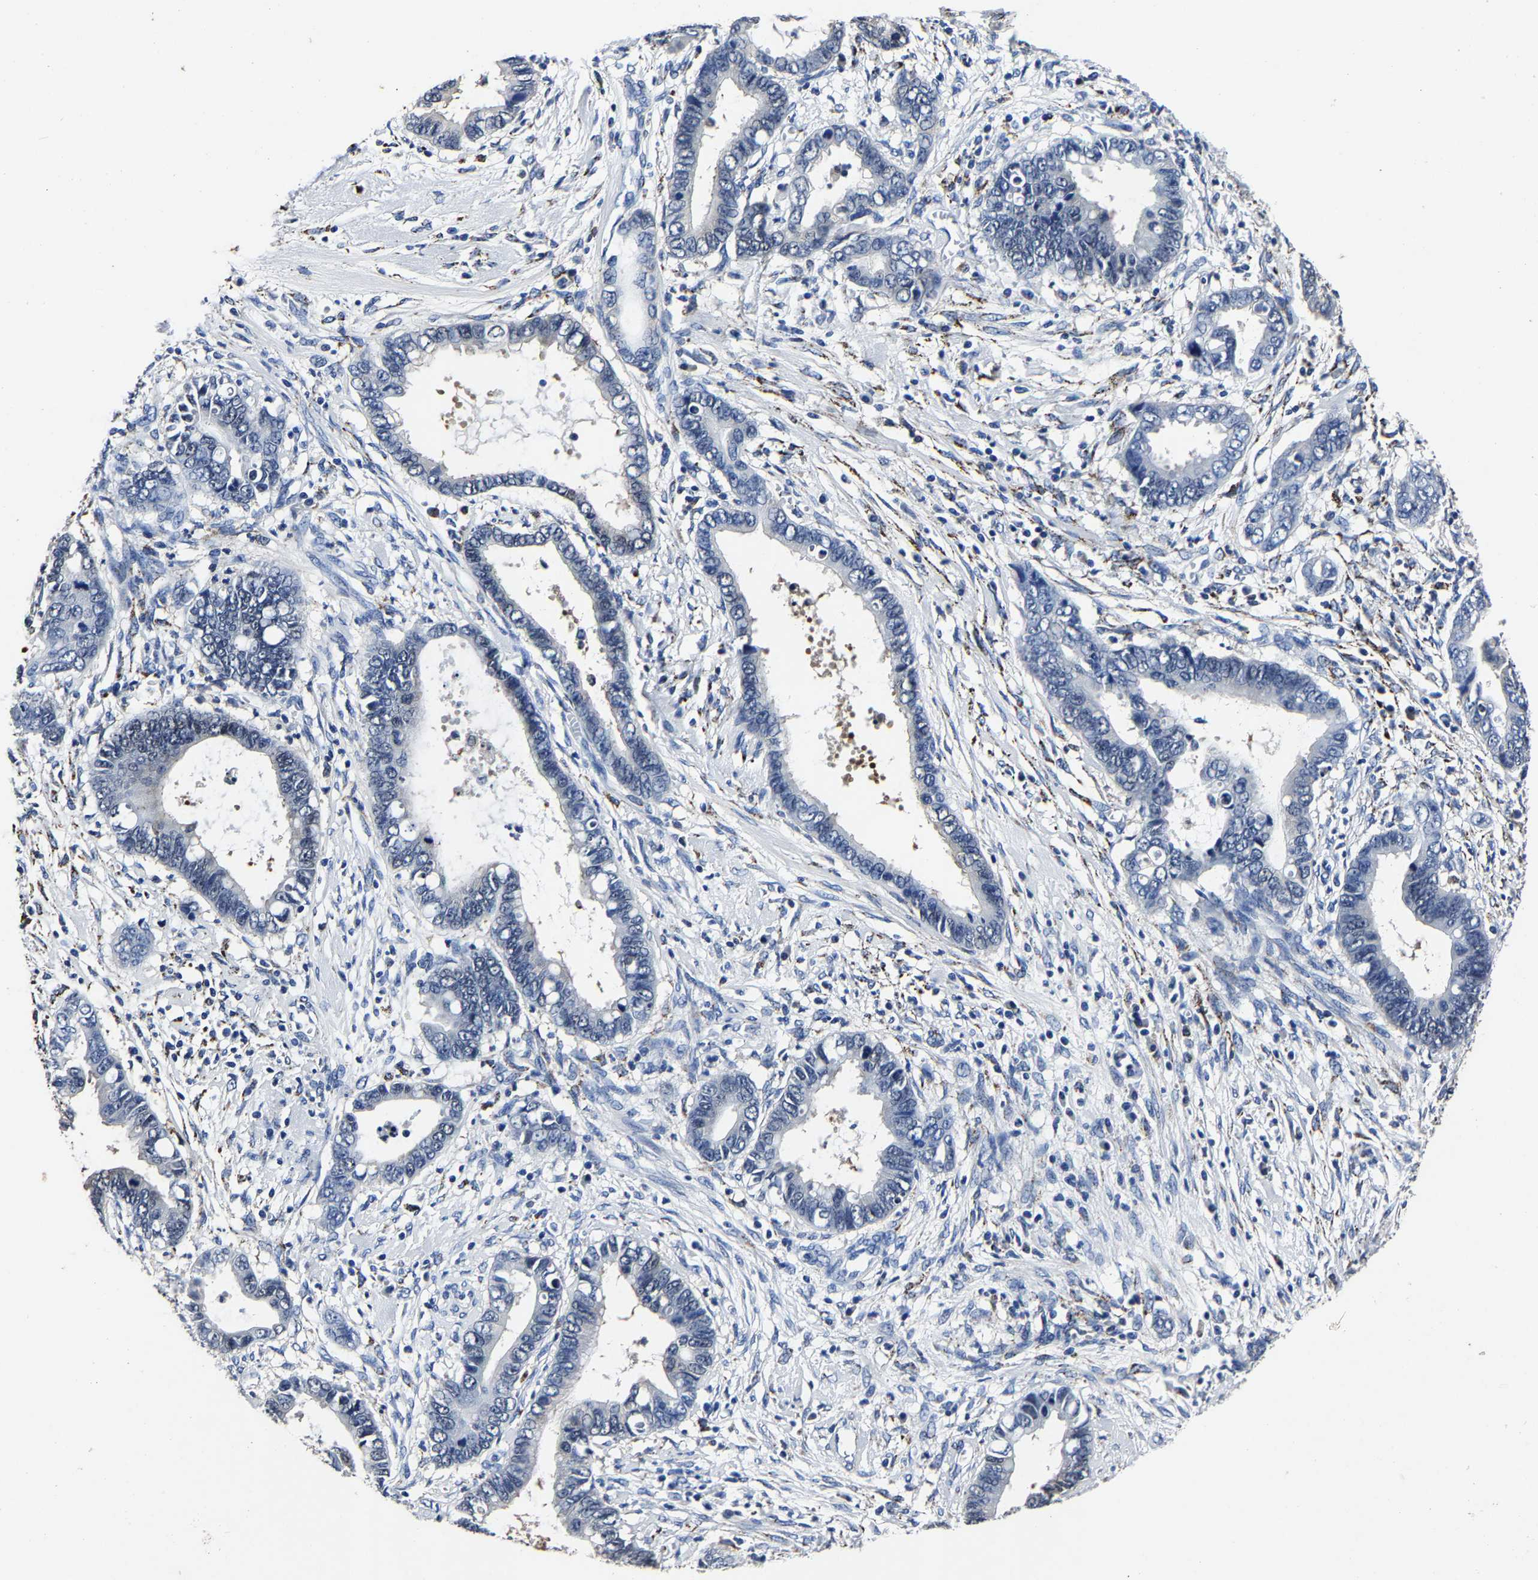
{"staining": {"intensity": "negative", "quantity": "none", "location": "none"}, "tissue": "cervical cancer", "cell_type": "Tumor cells", "image_type": "cancer", "snomed": [{"axis": "morphology", "description": "Adenocarcinoma, NOS"}, {"axis": "topography", "description": "Cervix"}], "caption": "Immunohistochemistry of human adenocarcinoma (cervical) demonstrates no positivity in tumor cells.", "gene": "PSPH", "patient": {"sex": "female", "age": 44}}